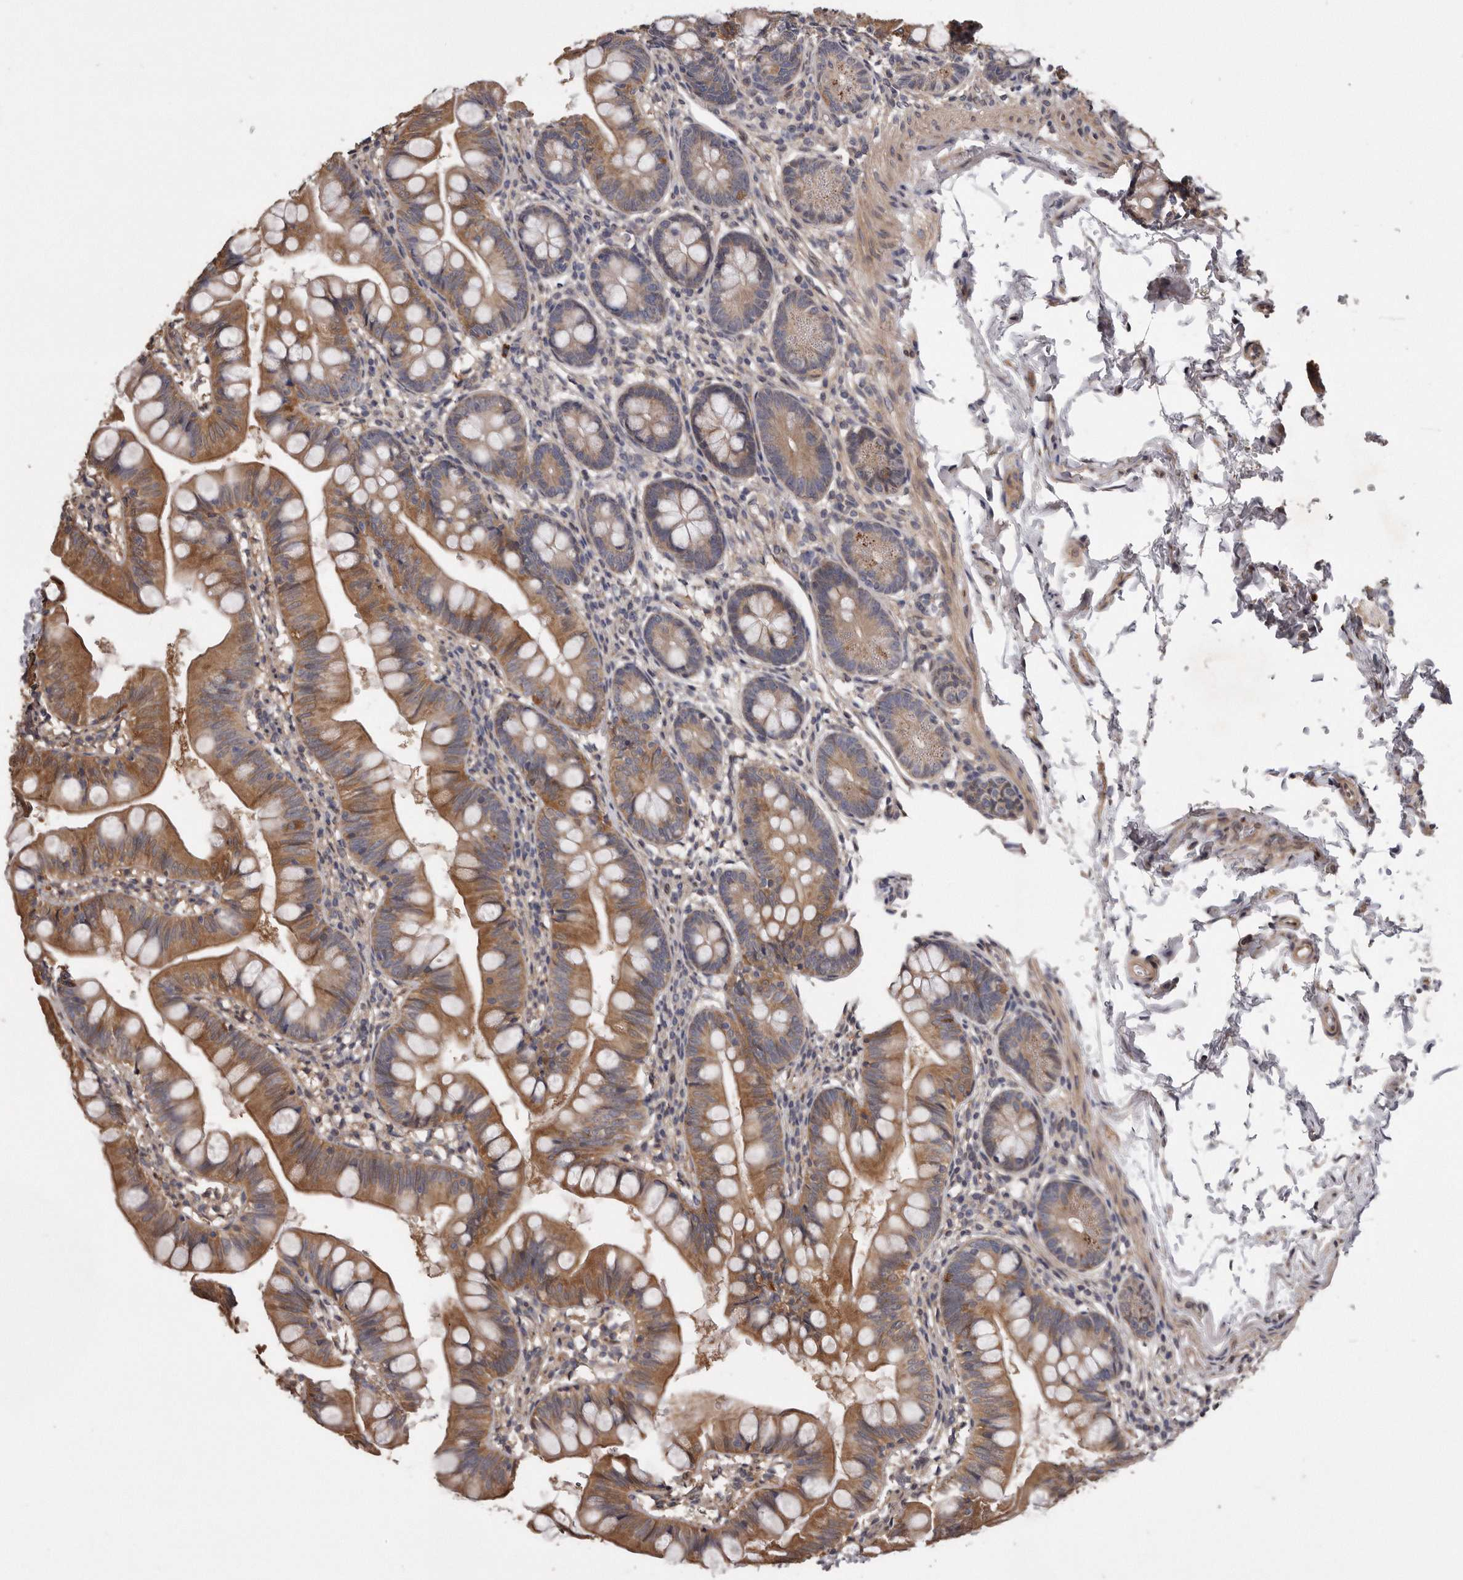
{"staining": {"intensity": "moderate", "quantity": ">75%", "location": "cytoplasmic/membranous"}, "tissue": "small intestine", "cell_type": "Glandular cells", "image_type": "normal", "snomed": [{"axis": "morphology", "description": "Normal tissue, NOS"}, {"axis": "topography", "description": "Small intestine"}], "caption": "Small intestine stained with immunohistochemistry reveals moderate cytoplasmic/membranous expression in about >75% of glandular cells. (Brightfield microscopy of DAB IHC at high magnification).", "gene": "ARMCX1", "patient": {"sex": "male", "age": 7}}